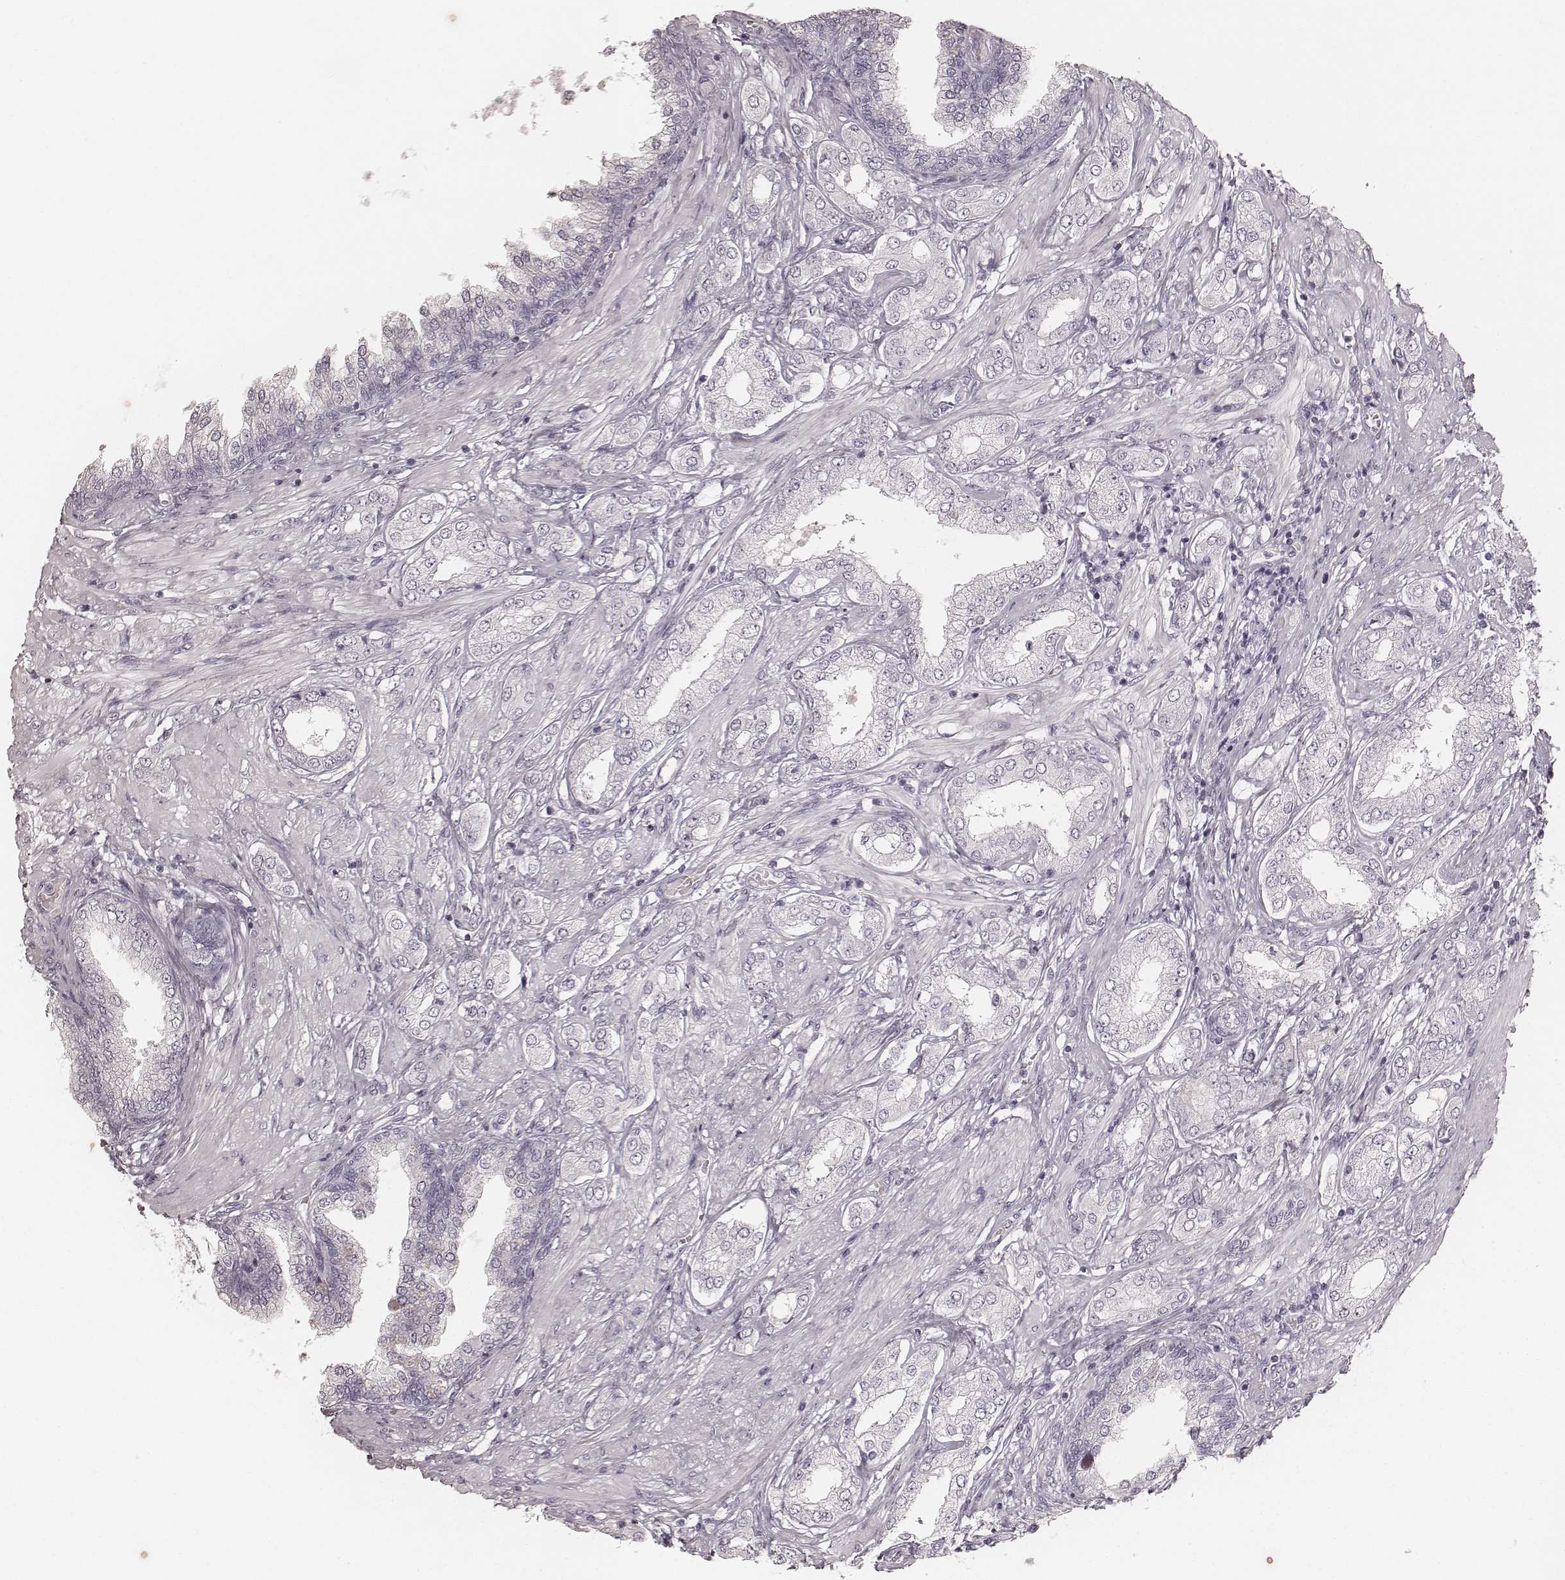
{"staining": {"intensity": "negative", "quantity": "none", "location": "none"}, "tissue": "prostate cancer", "cell_type": "Tumor cells", "image_type": "cancer", "snomed": [{"axis": "morphology", "description": "Adenocarcinoma, NOS"}, {"axis": "topography", "description": "Prostate"}], "caption": "Immunohistochemical staining of human adenocarcinoma (prostate) displays no significant expression in tumor cells. Nuclei are stained in blue.", "gene": "KRT26", "patient": {"sex": "male", "age": 63}}